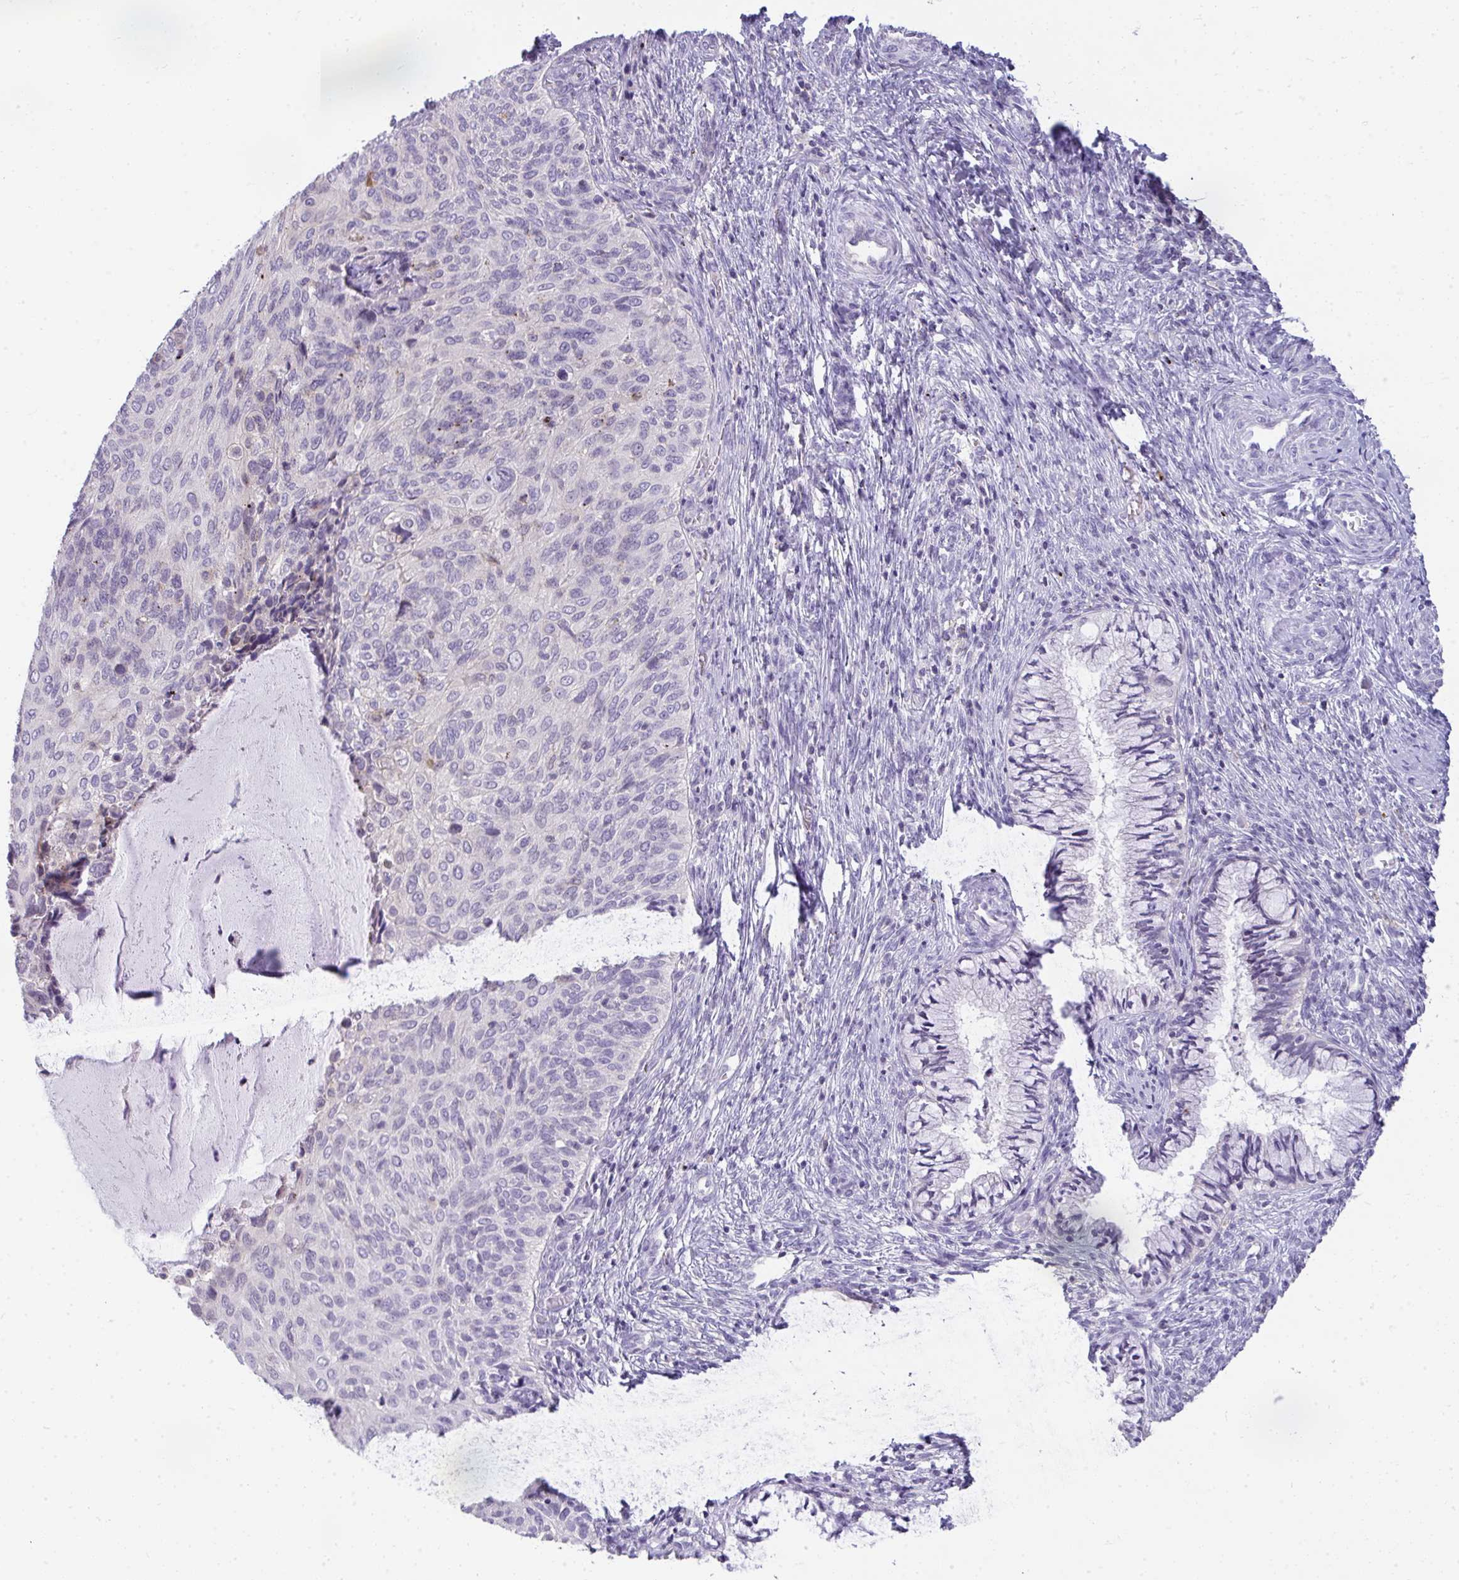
{"staining": {"intensity": "weak", "quantity": "<25%", "location": "cytoplasmic/membranous"}, "tissue": "cervical cancer", "cell_type": "Tumor cells", "image_type": "cancer", "snomed": [{"axis": "morphology", "description": "Squamous cell carcinoma, NOS"}, {"axis": "topography", "description": "Cervix"}], "caption": "Immunohistochemistry photomicrograph of neoplastic tissue: cervical cancer (squamous cell carcinoma) stained with DAB exhibits no significant protein expression in tumor cells. The staining was performed using DAB (3,3'-diaminobenzidine) to visualize the protein expression in brown, while the nuclei were stained in blue with hematoxylin (Magnification: 20x).", "gene": "VPS4B", "patient": {"sex": "female", "age": 49}}